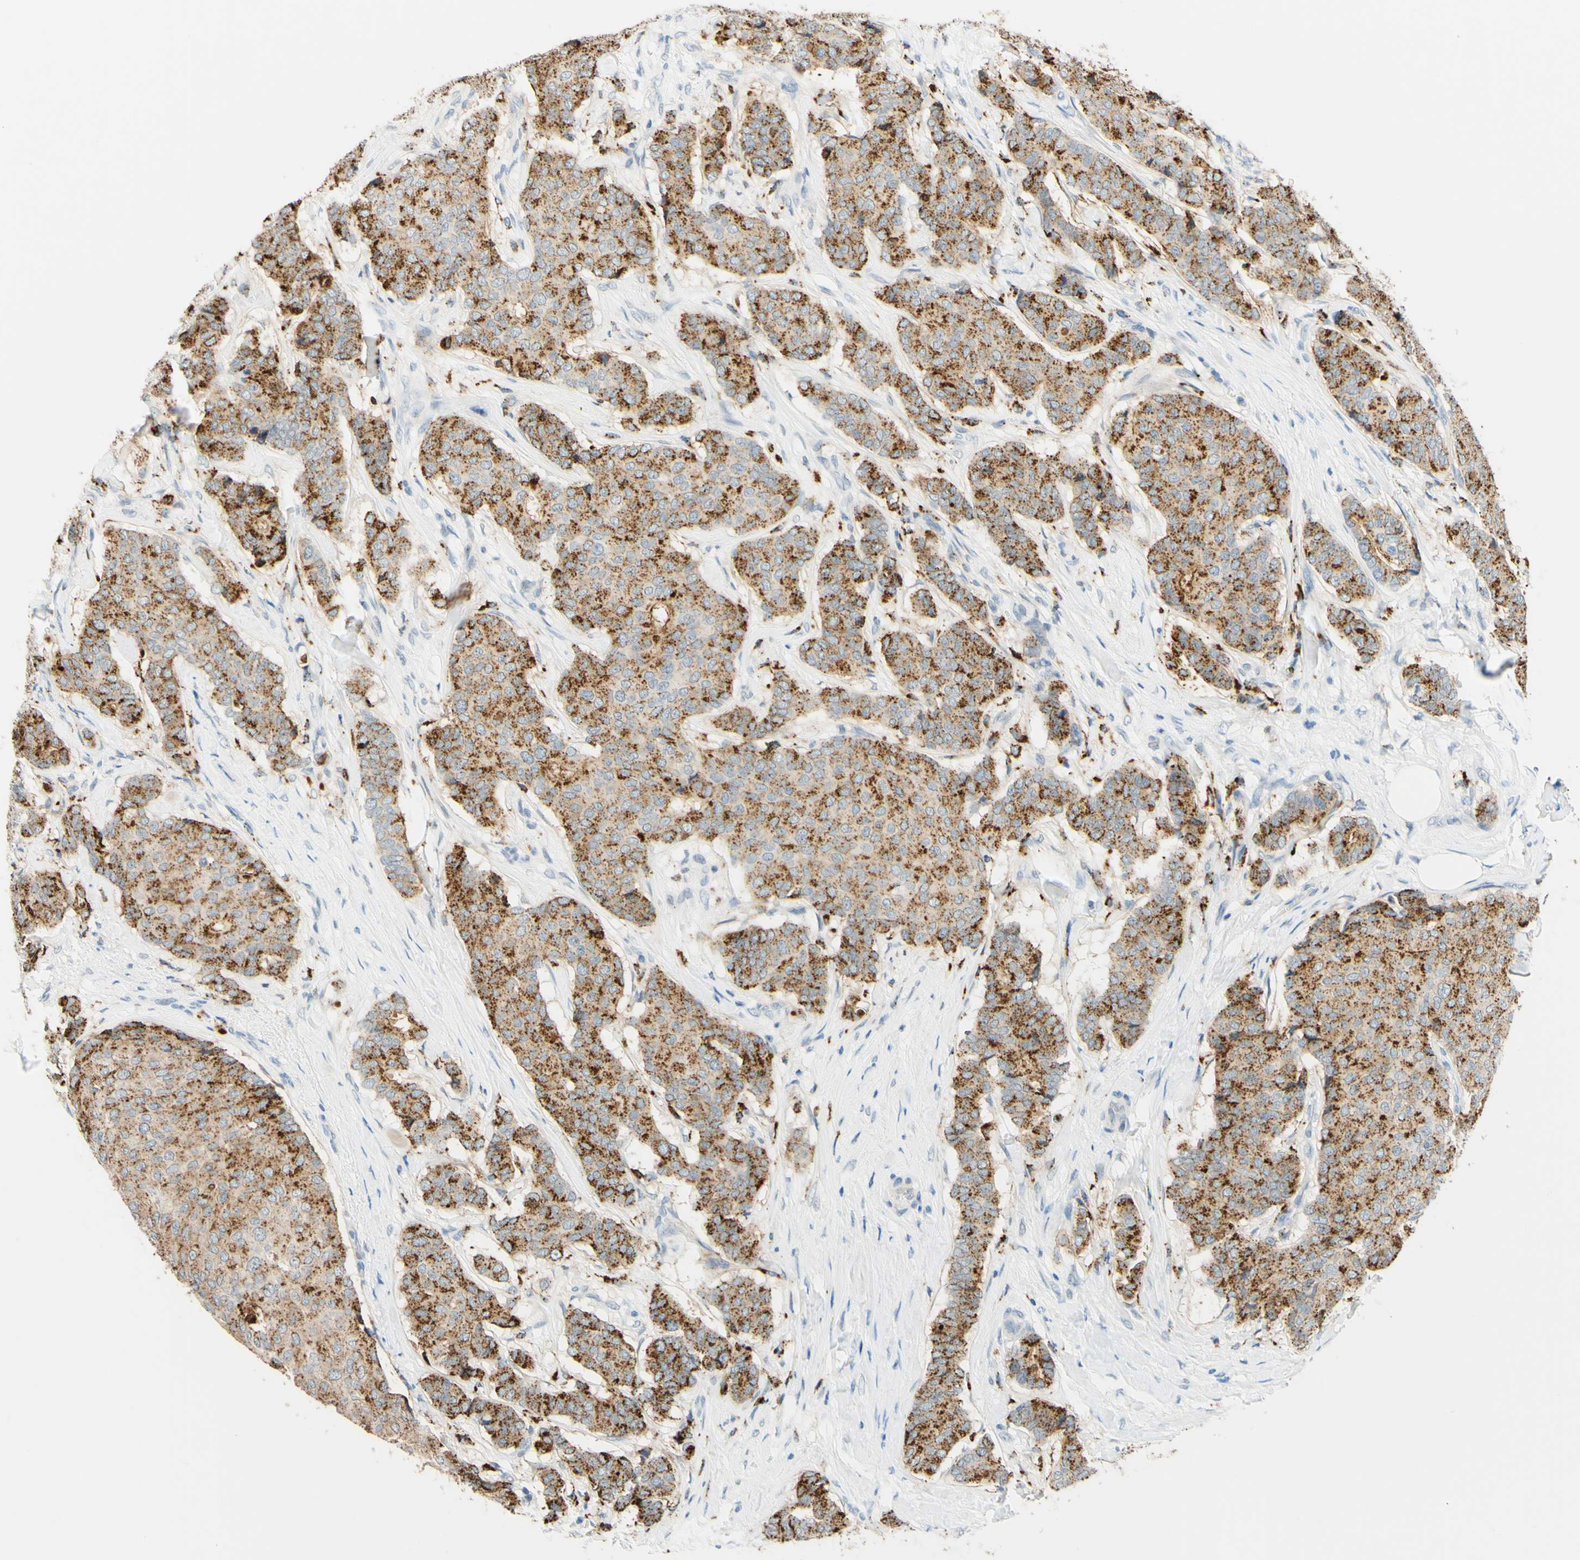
{"staining": {"intensity": "moderate", "quantity": ">75%", "location": "cytoplasmic/membranous"}, "tissue": "breast cancer", "cell_type": "Tumor cells", "image_type": "cancer", "snomed": [{"axis": "morphology", "description": "Duct carcinoma"}, {"axis": "topography", "description": "Breast"}], "caption": "The histopathology image shows staining of breast cancer, revealing moderate cytoplasmic/membranous protein expression (brown color) within tumor cells.", "gene": "TREM2", "patient": {"sex": "female", "age": 75}}